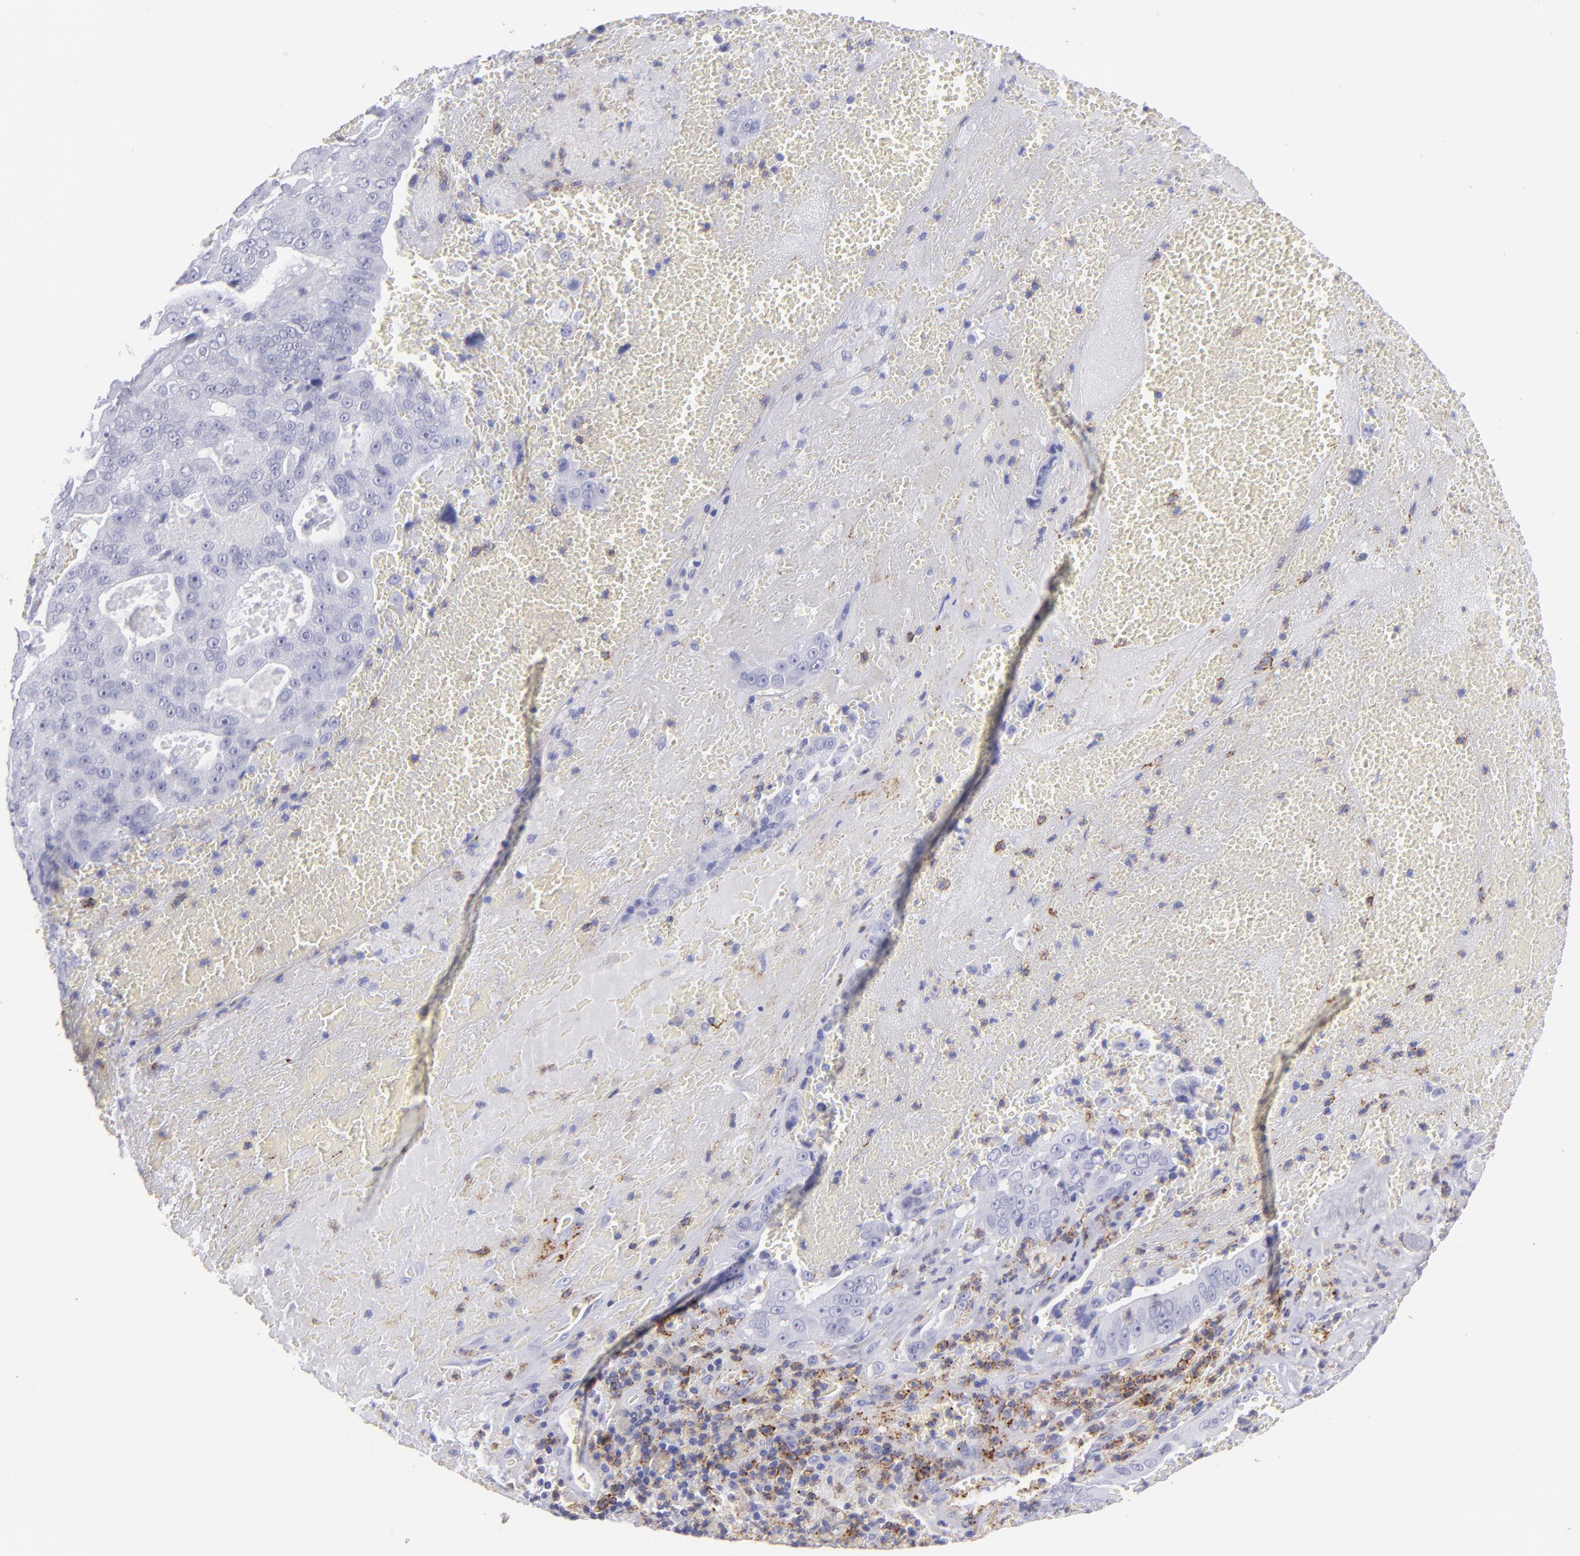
{"staining": {"intensity": "negative", "quantity": "none", "location": "none"}, "tissue": "liver cancer", "cell_type": "Tumor cells", "image_type": "cancer", "snomed": [{"axis": "morphology", "description": "Cholangiocarcinoma"}, {"axis": "topography", "description": "Liver"}], "caption": "High magnification brightfield microscopy of liver cancer (cholangiocarcinoma) stained with DAB (3,3'-diaminobenzidine) (brown) and counterstained with hematoxylin (blue): tumor cells show no significant expression. (DAB immunohistochemistry, high magnification).", "gene": "SELPLG", "patient": {"sex": "female", "age": 79}}